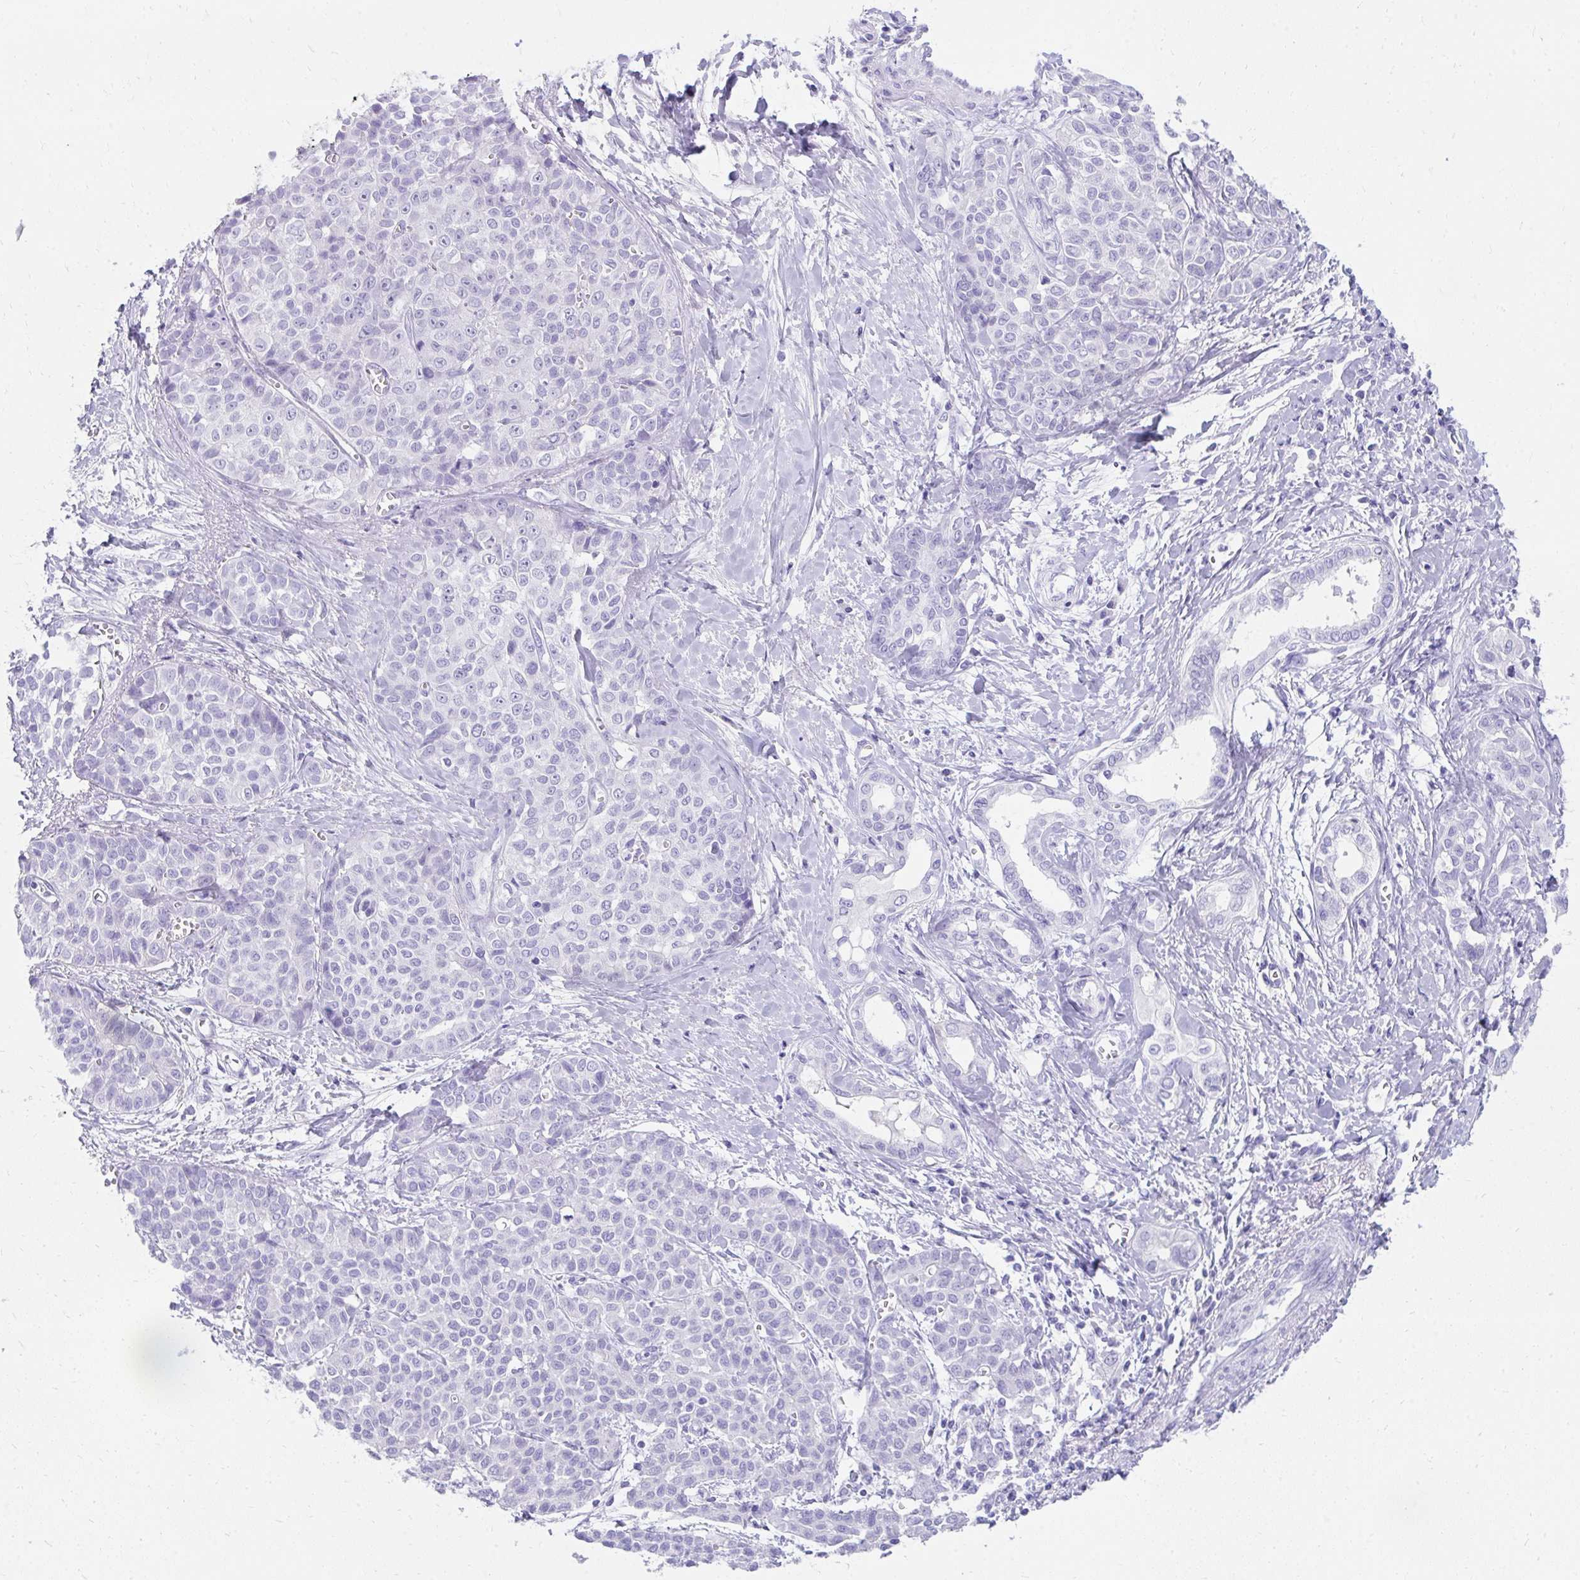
{"staining": {"intensity": "negative", "quantity": "none", "location": "none"}, "tissue": "liver cancer", "cell_type": "Tumor cells", "image_type": "cancer", "snomed": [{"axis": "morphology", "description": "Cholangiocarcinoma"}, {"axis": "topography", "description": "Liver"}], "caption": "Cholangiocarcinoma (liver) stained for a protein using IHC exhibits no positivity tumor cells.", "gene": "SEC14L3", "patient": {"sex": "female", "age": 77}}